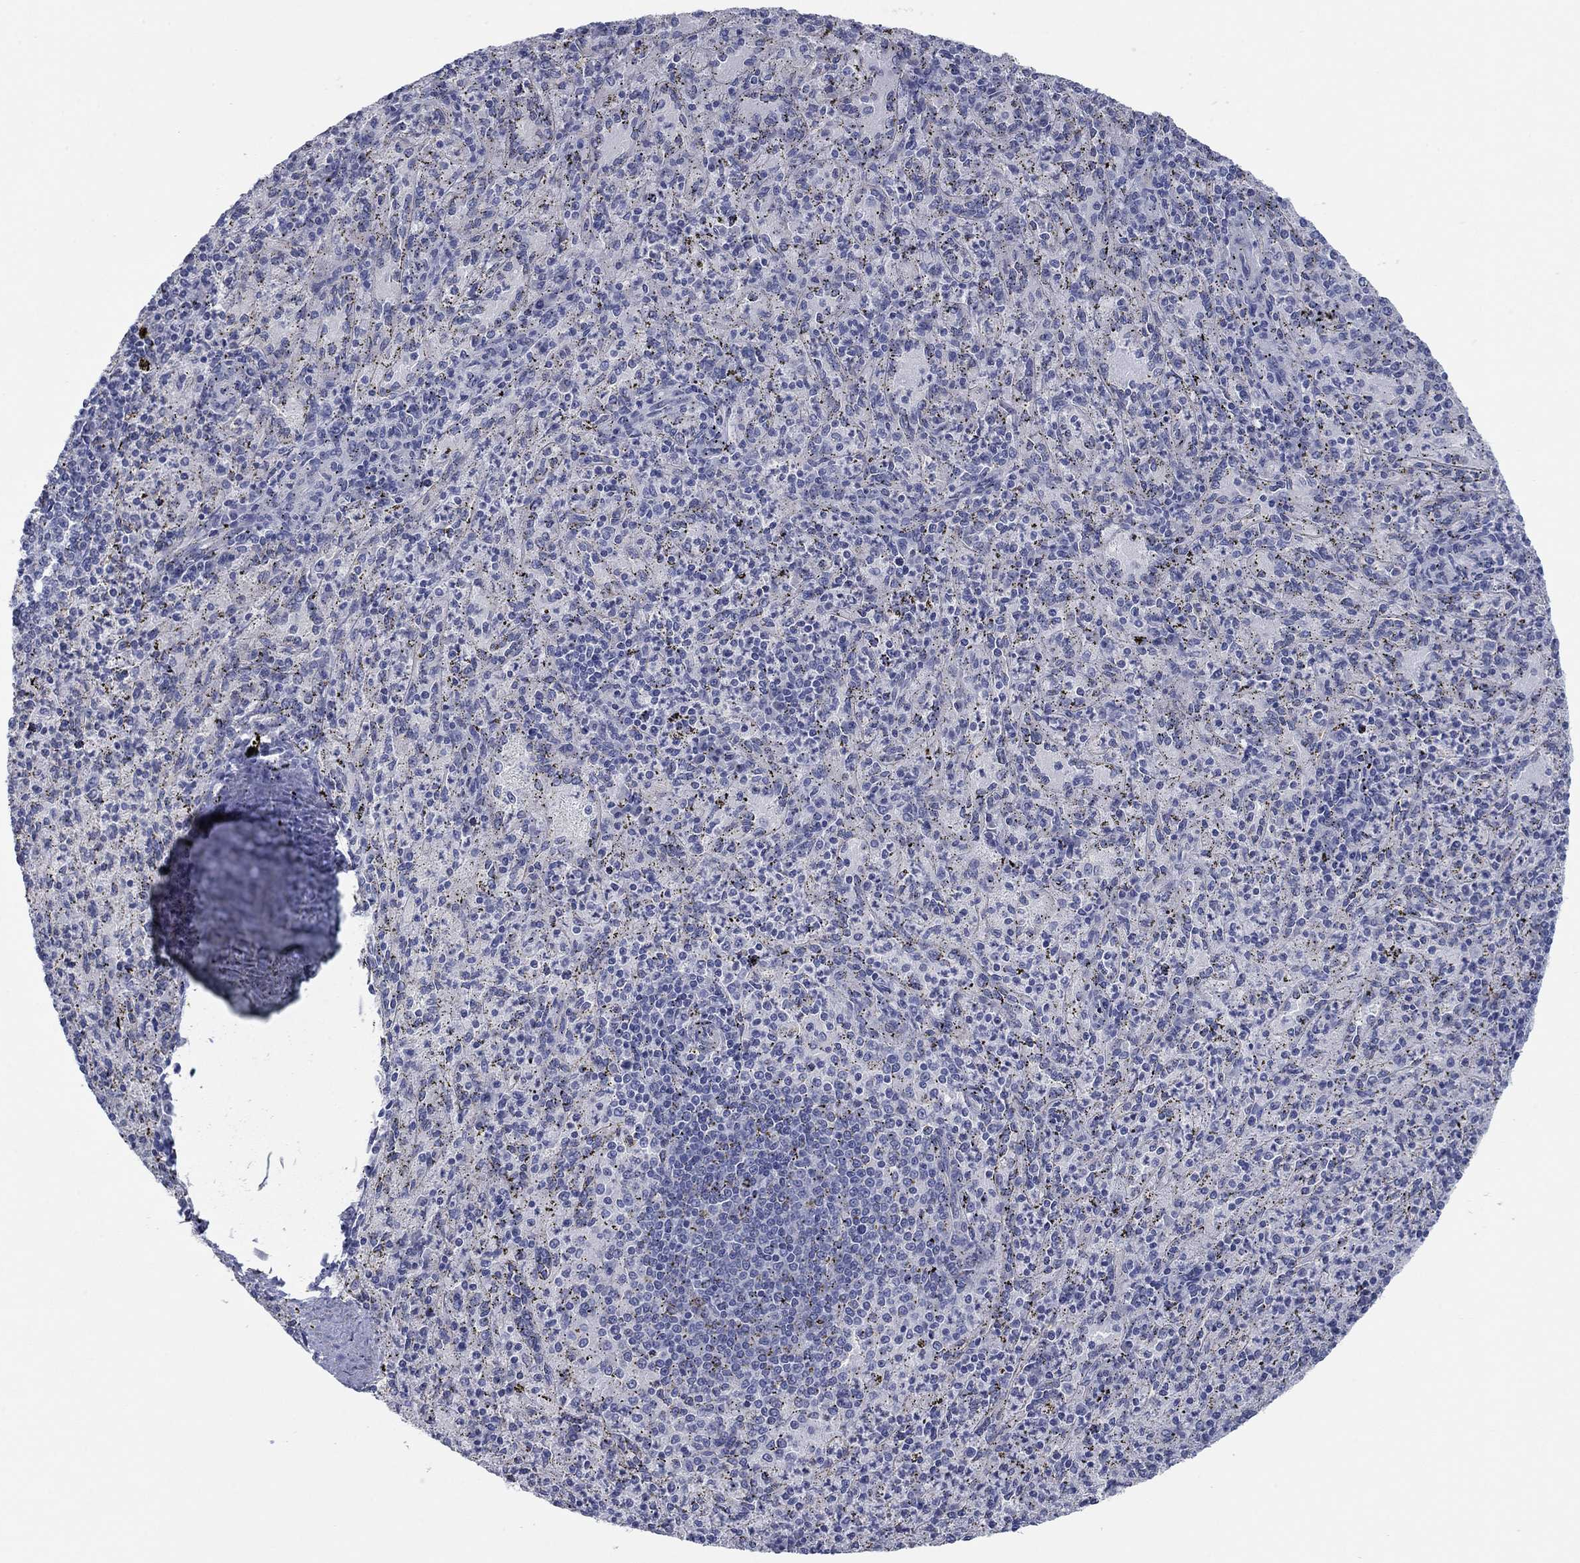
{"staining": {"intensity": "negative", "quantity": "none", "location": "none"}, "tissue": "spleen", "cell_type": "Cells in red pulp", "image_type": "normal", "snomed": [{"axis": "morphology", "description": "Normal tissue, NOS"}, {"axis": "topography", "description": "Spleen"}], "caption": "DAB immunohistochemical staining of unremarkable human spleen reveals no significant positivity in cells in red pulp.", "gene": "APOC3", "patient": {"sex": "male", "age": 60}}